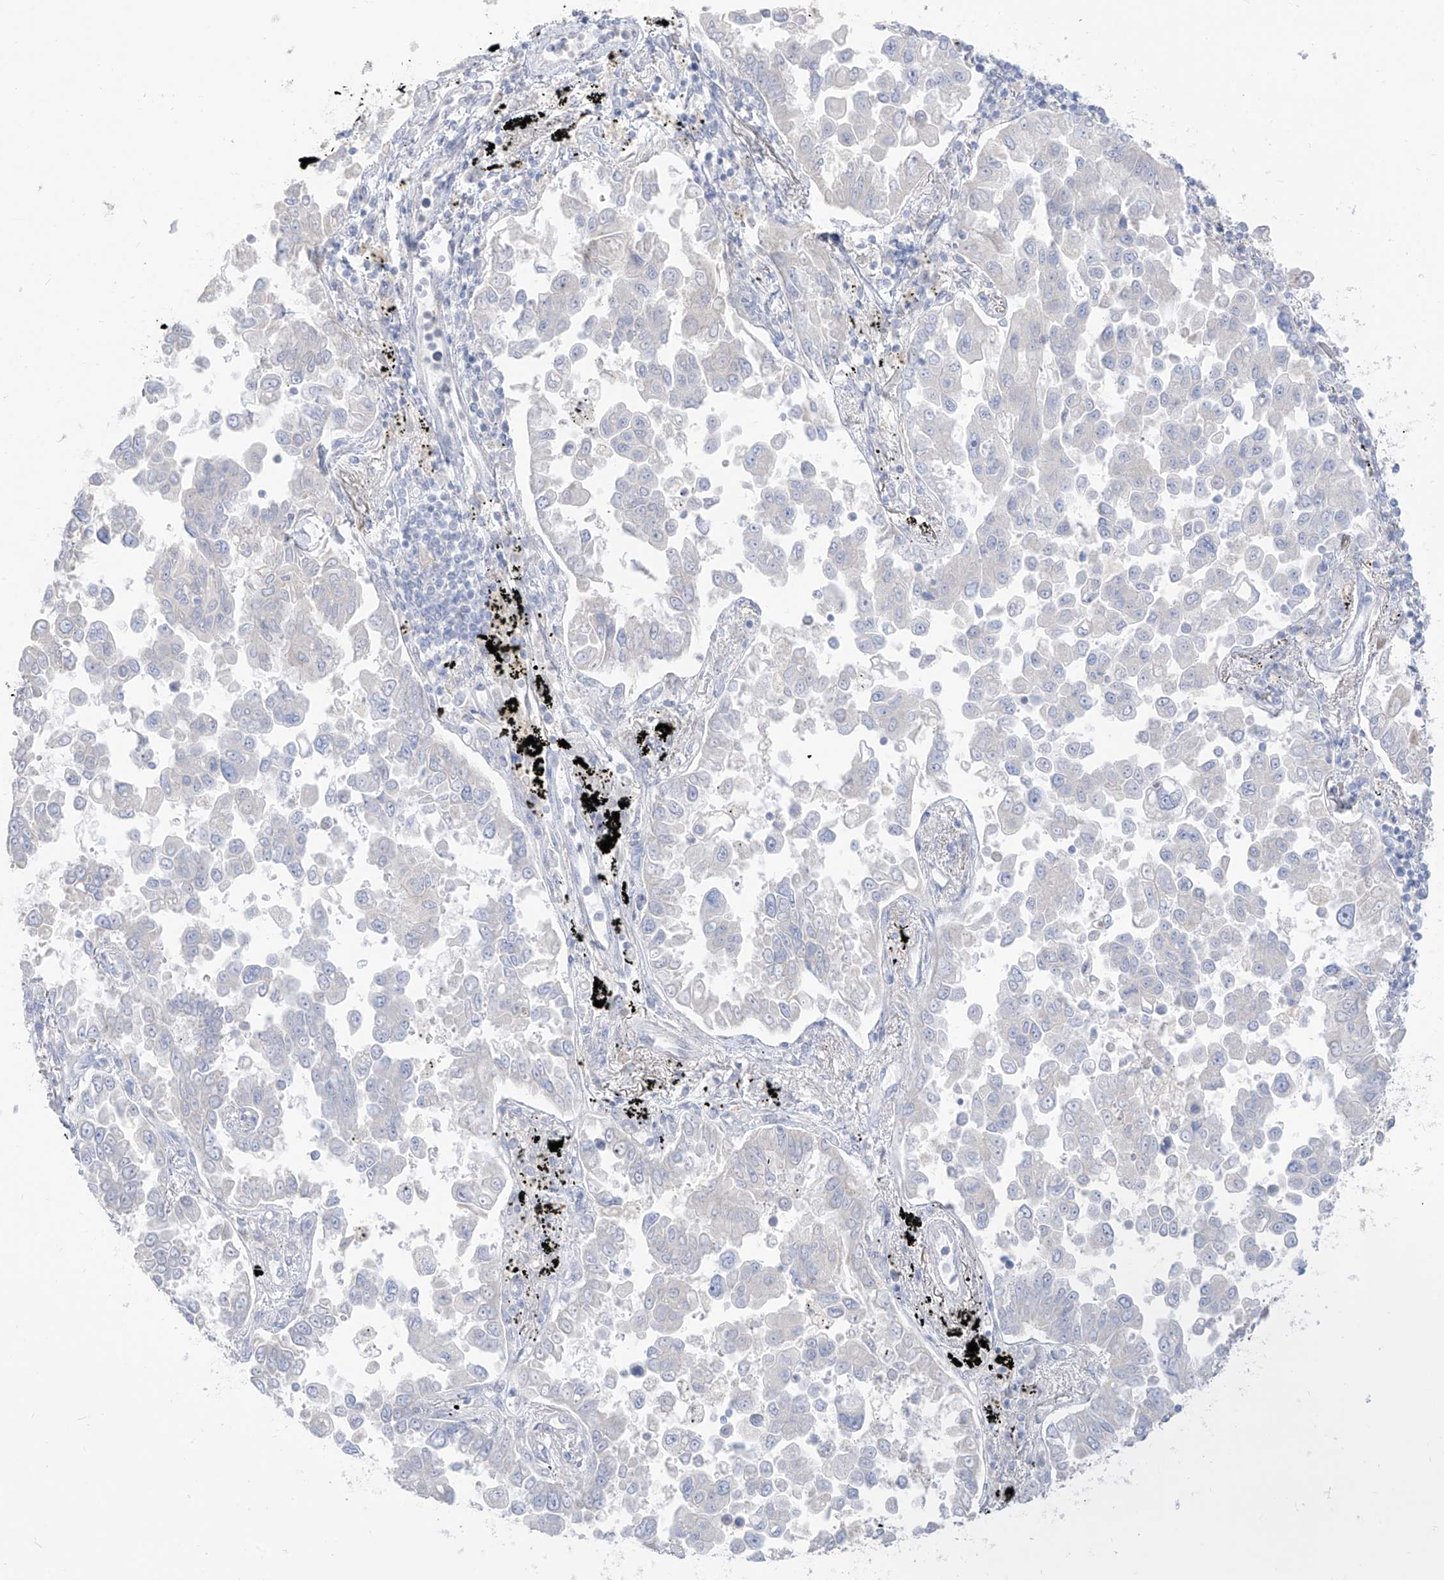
{"staining": {"intensity": "negative", "quantity": "none", "location": "none"}, "tissue": "lung cancer", "cell_type": "Tumor cells", "image_type": "cancer", "snomed": [{"axis": "morphology", "description": "Adenocarcinoma, NOS"}, {"axis": "topography", "description": "Lung"}], "caption": "A photomicrograph of lung cancer stained for a protein demonstrates no brown staining in tumor cells.", "gene": "ARHGEF40", "patient": {"sex": "female", "age": 67}}